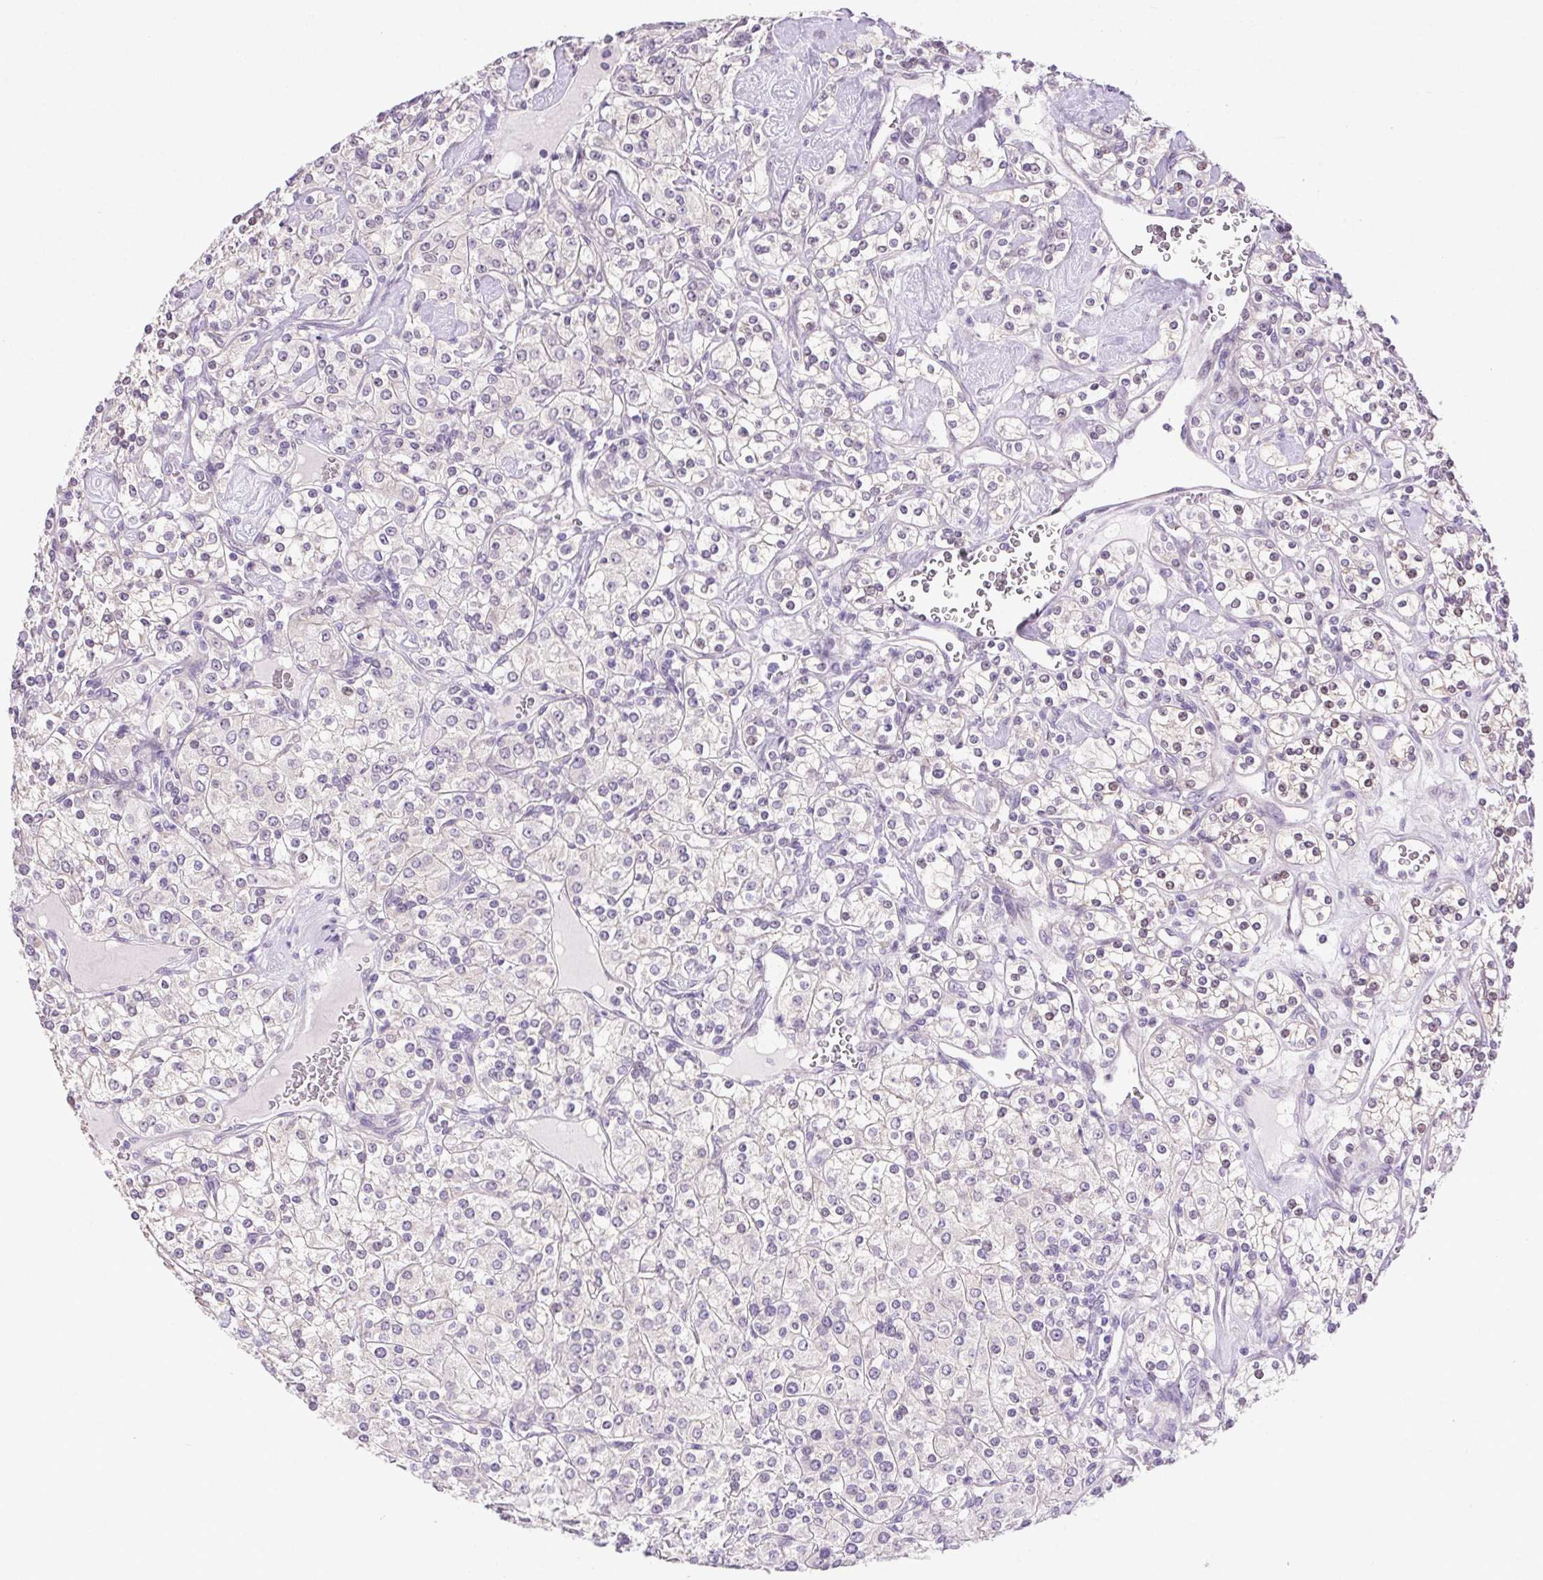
{"staining": {"intensity": "negative", "quantity": "none", "location": "none"}, "tissue": "renal cancer", "cell_type": "Tumor cells", "image_type": "cancer", "snomed": [{"axis": "morphology", "description": "Adenocarcinoma, NOS"}, {"axis": "topography", "description": "Kidney"}], "caption": "Adenocarcinoma (renal) was stained to show a protein in brown. There is no significant positivity in tumor cells. The staining was performed using DAB to visualize the protein expression in brown, while the nuclei were stained in blue with hematoxylin (Magnification: 20x).", "gene": "SYT11", "patient": {"sex": "male", "age": 77}}